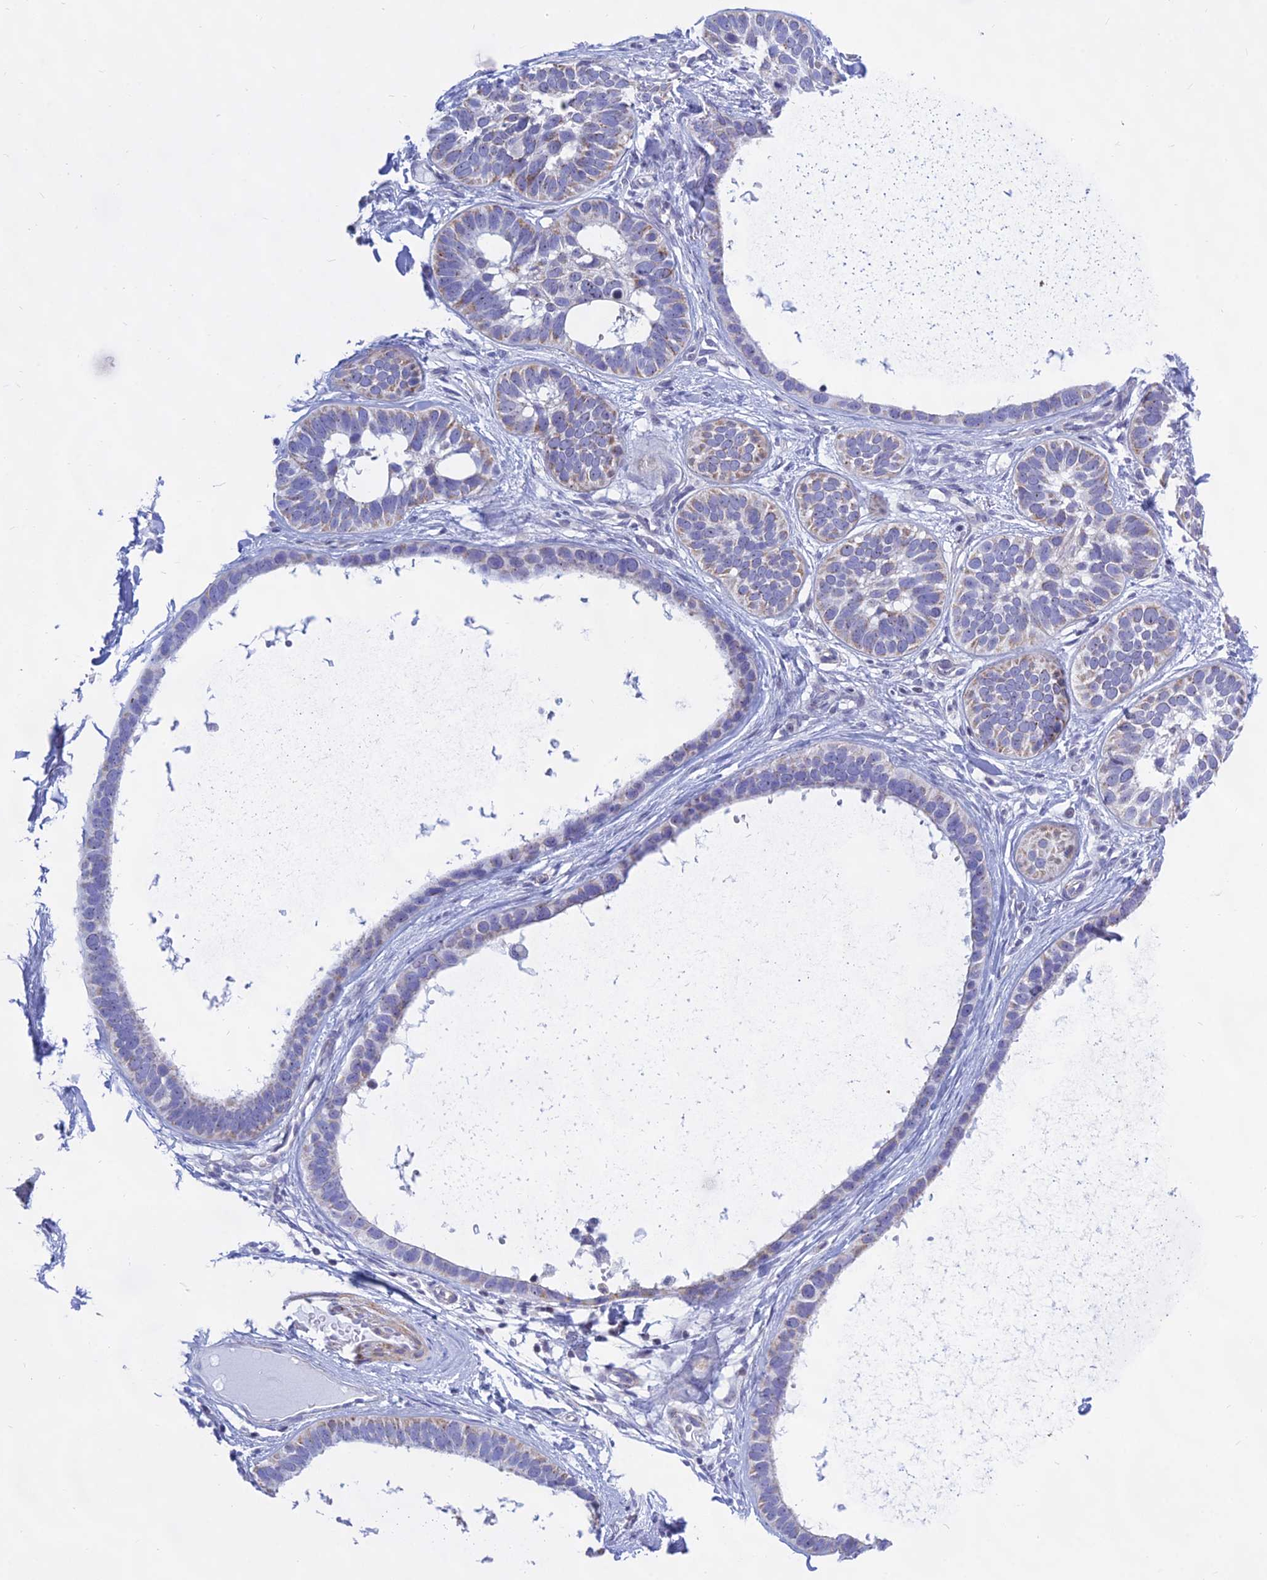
{"staining": {"intensity": "weak", "quantity": "25%-75%", "location": "cytoplasmic/membranous"}, "tissue": "skin cancer", "cell_type": "Tumor cells", "image_type": "cancer", "snomed": [{"axis": "morphology", "description": "Basal cell carcinoma"}, {"axis": "topography", "description": "Skin"}], "caption": "Protein expression analysis of human skin basal cell carcinoma reveals weak cytoplasmic/membranous positivity in approximately 25%-75% of tumor cells.", "gene": "KRR1", "patient": {"sex": "male", "age": 62}}